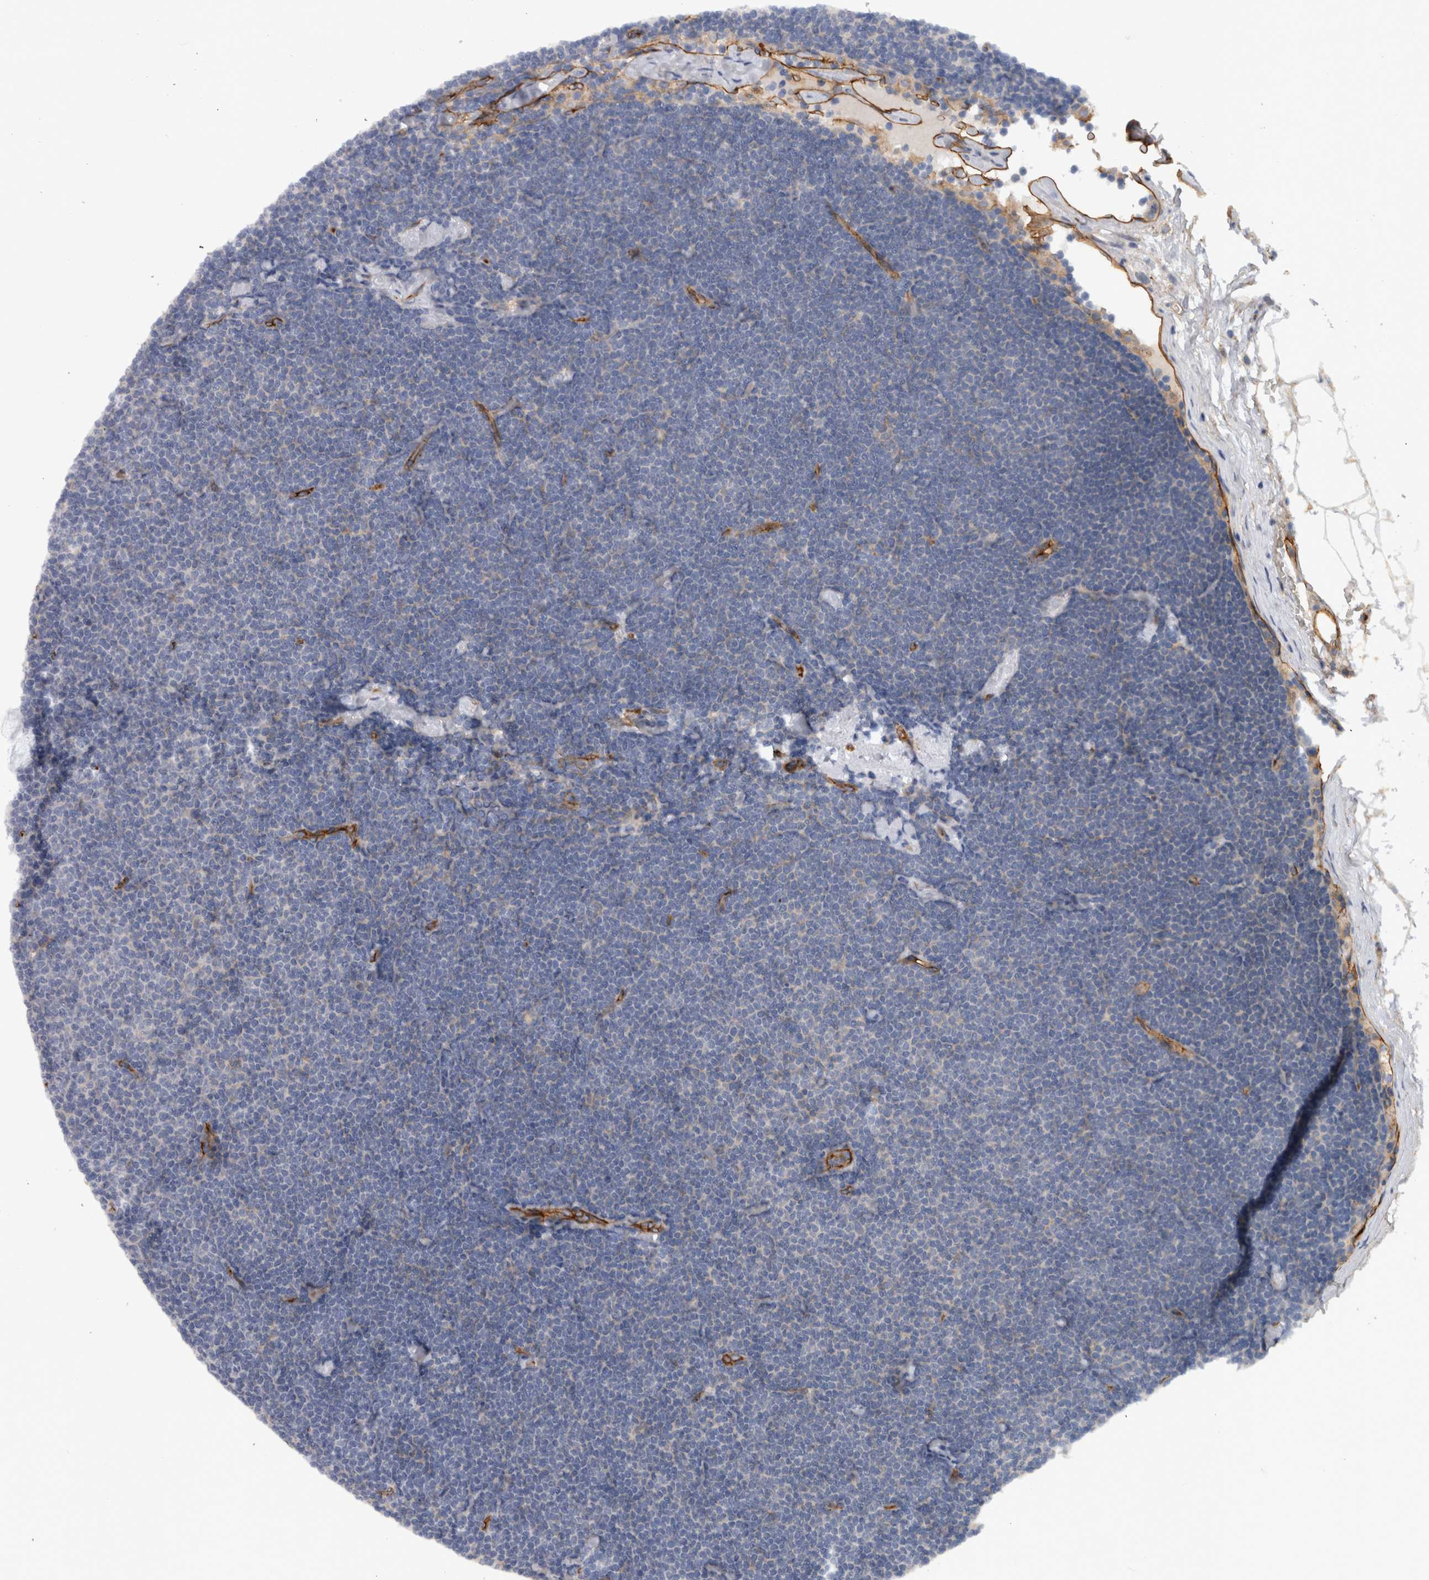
{"staining": {"intensity": "negative", "quantity": "none", "location": "none"}, "tissue": "lymphoma", "cell_type": "Tumor cells", "image_type": "cancer", "snomed": [{"axis": "morphology", "description": "Malignant lymphoma, non-Hodgkin's type, Low grade"}, {"axis": "topography", "description": "Lymph node"}], "caption": "Immunohistochemistry histopathology image of malignant lymphoma, non-Hodgkin's type (low-grade) stained for a protein (brown), which demonstrates no expression in tumor cells. (IHC, brightfield microscopy, high magnification).", "gene": "CD59", "patient": {"sex": "female", "age": 53}}